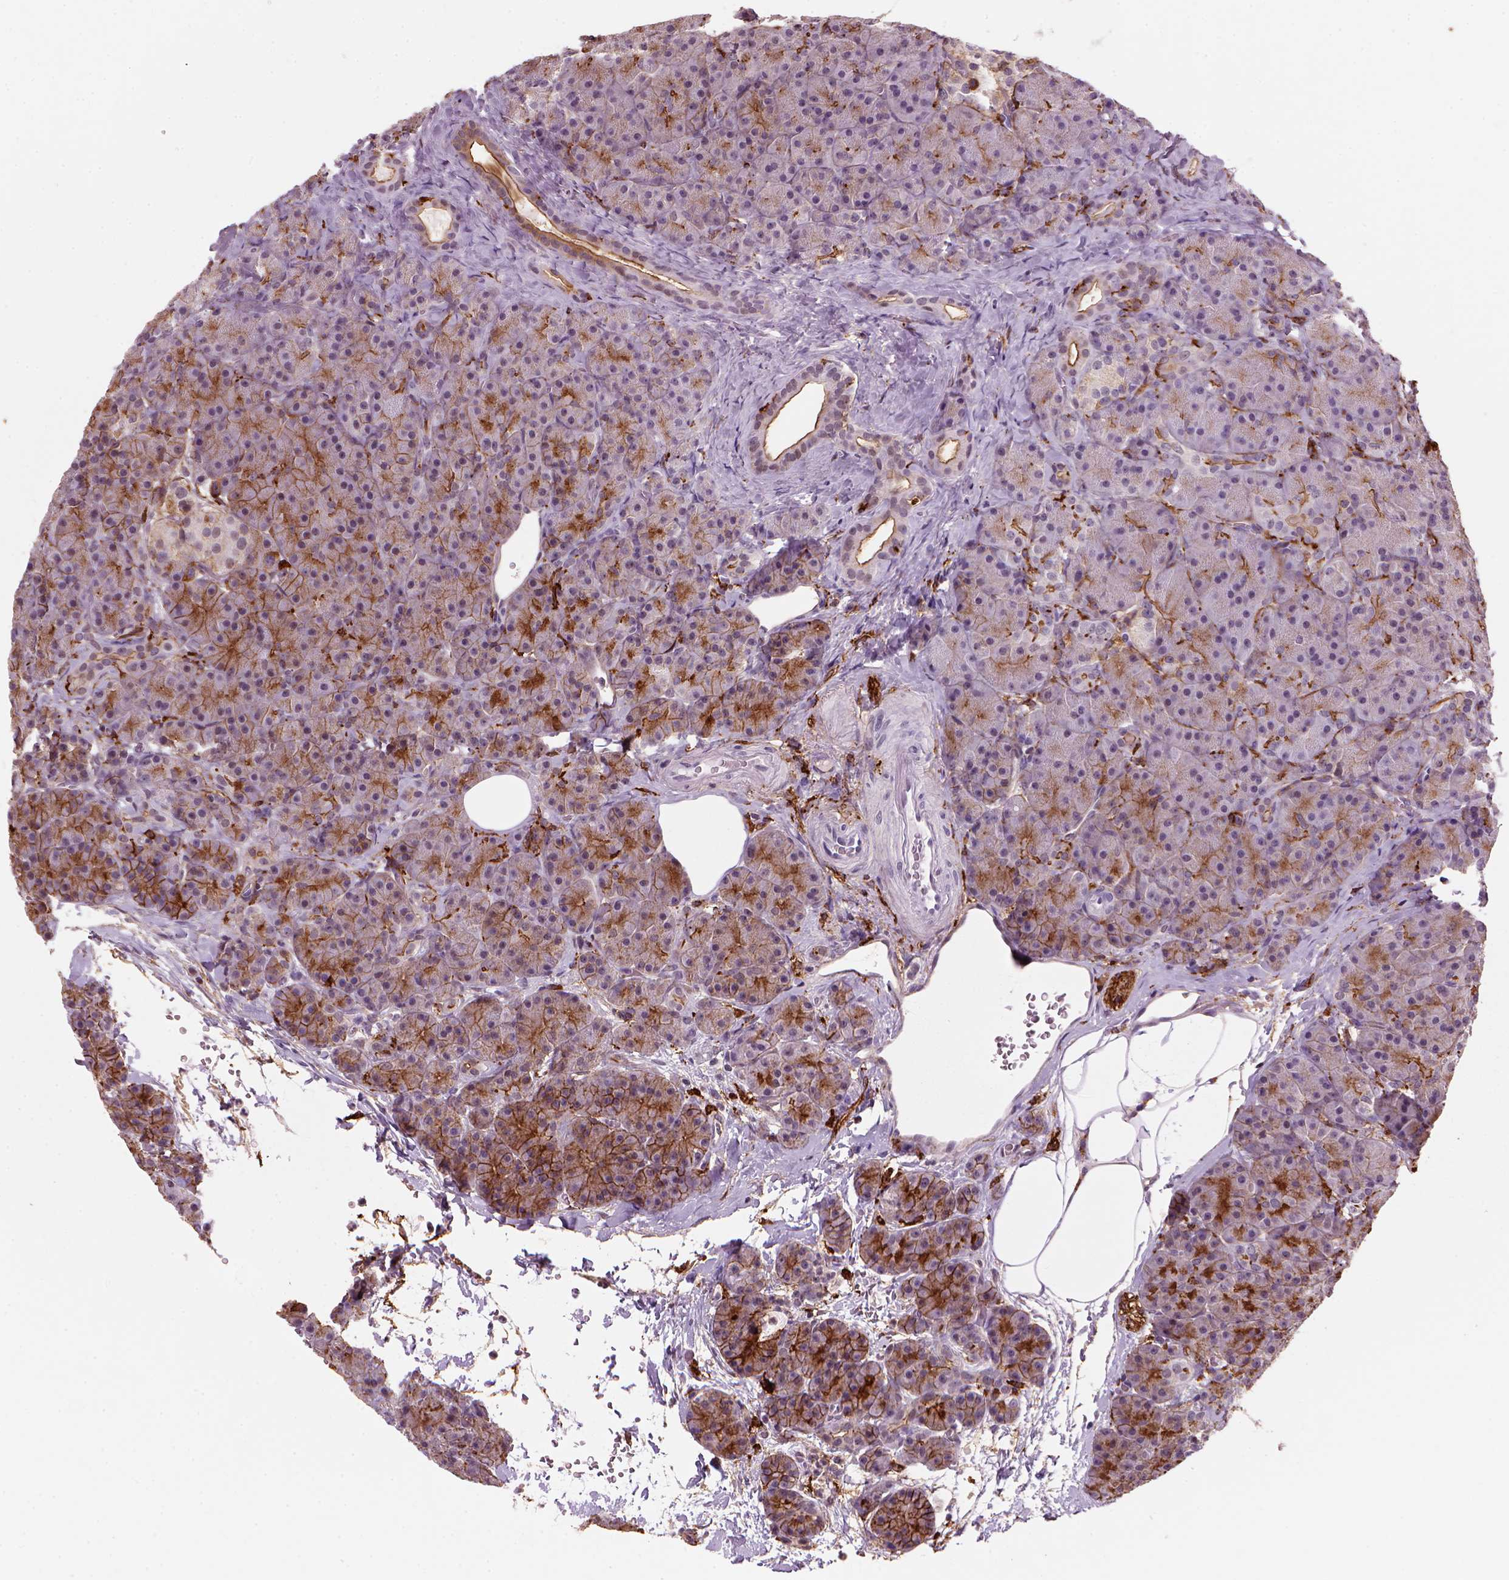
{"staining": {"intensity": "moderate", "quantity": ">75%", "location": "cytoplasmic/membranous"}, "tissue": "pancreas", "cell_type": "Exocrine glandular cells", "image_type": "normal", "snomed": [{"axis": "morphology", "description": "Normal tissue, NOS"}, {"axis": "topography", "description": "Pancreas"}], "caption": "High-magnification brightfield microscopy of benign pancreas stained with DAB (3,3'-diaminobenzidine) (brown) and counterstained with hematoxylin (blue). exocrine glandular cells exhibit moderate cytoplasmic/membranous staining is seen in about>75% of cells. The staining was performed using DAB, with brown indicating positive protein expression. Nuclei are stained blue with hematoxylin.", "gene": "MARCKS", "patient": {"sex": "male", "age": 57}}